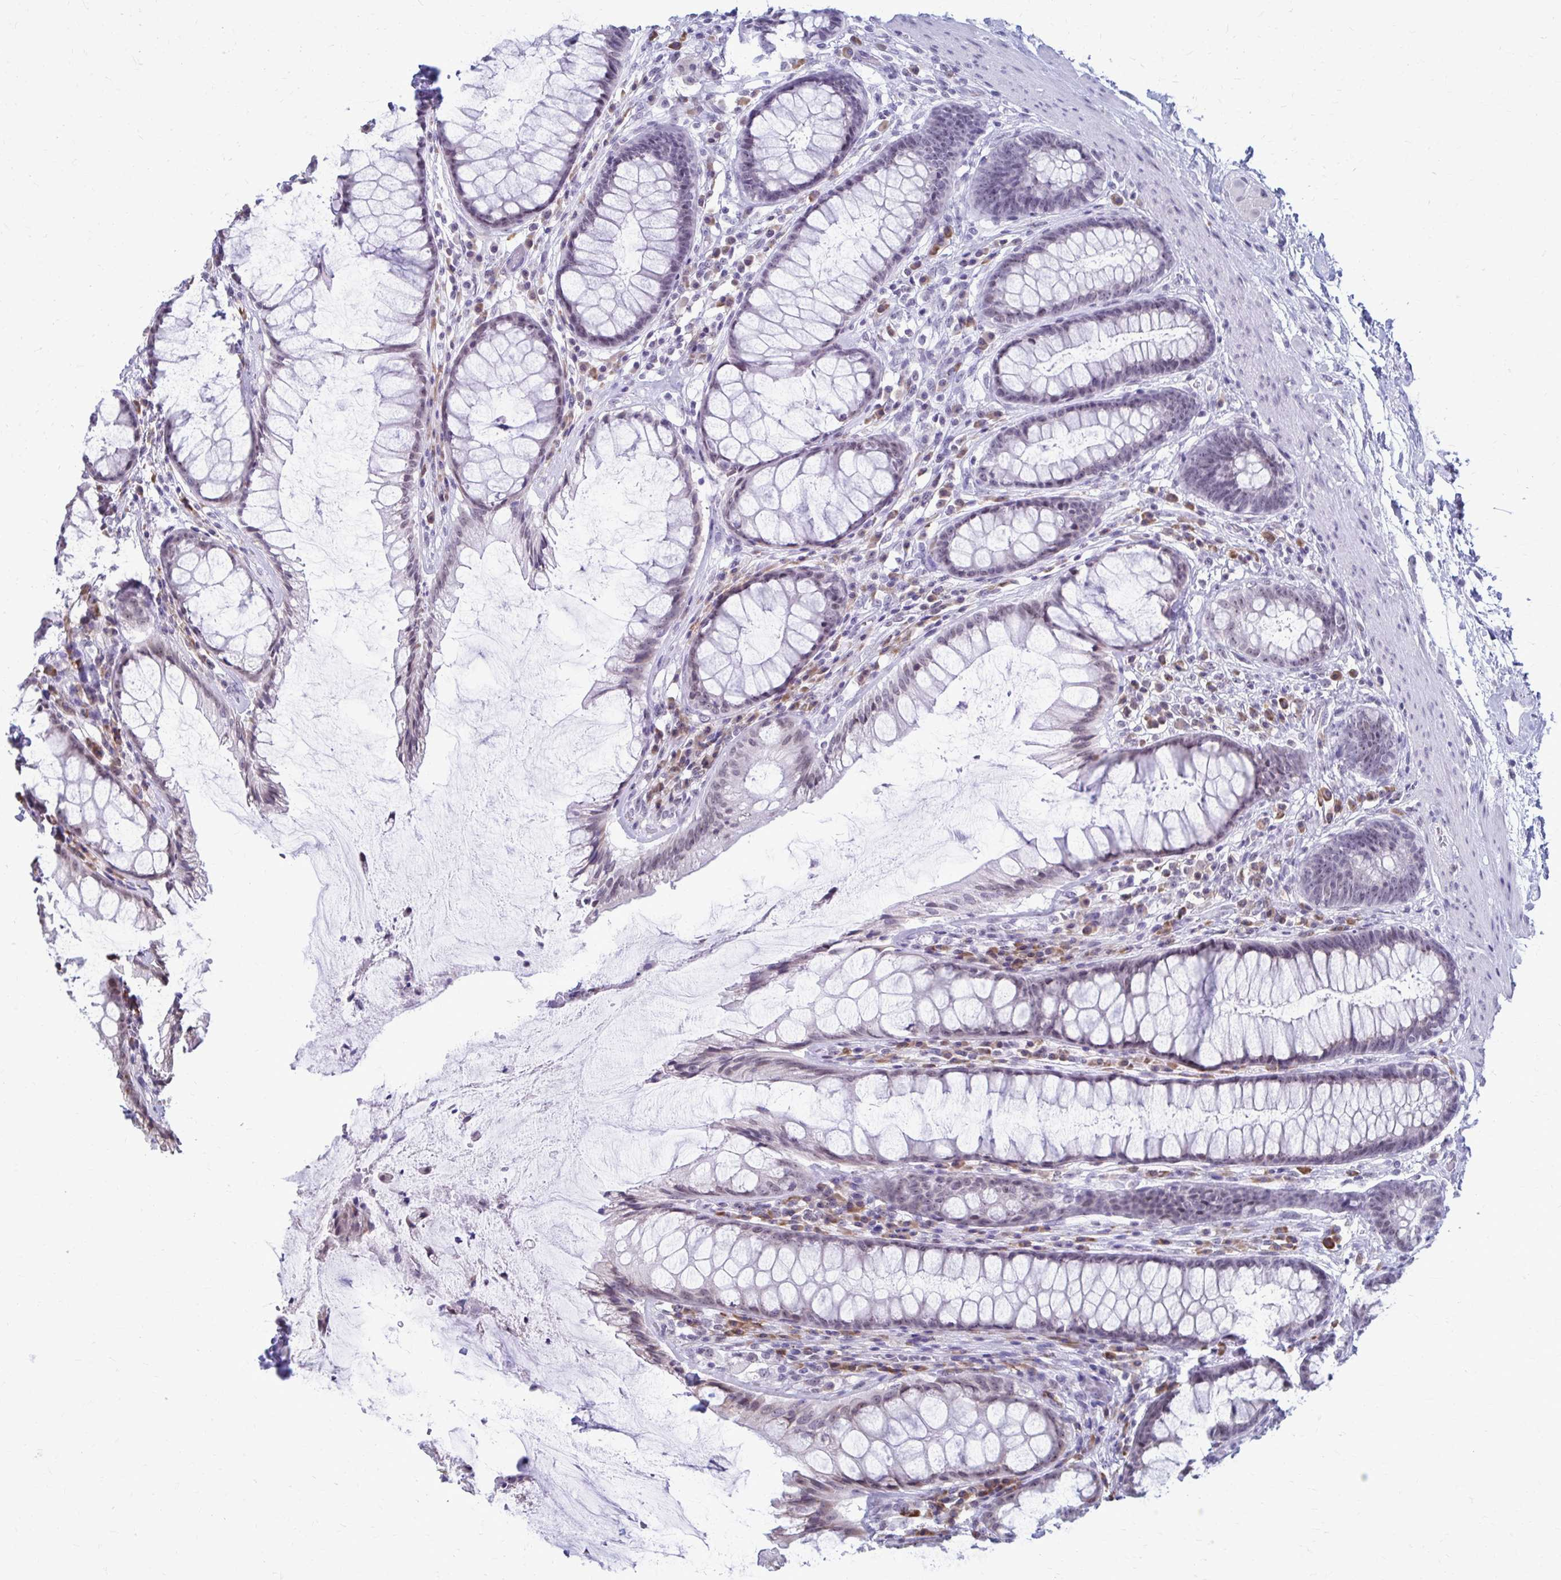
{"staining": {"intensity": "weak", "quantity": "<25%", "location": "nuclear"}, "tissue": "rectum", "cell_type": "Glandular cells", "image_type": "normal", "snomed": [{"axis": "morphology", "description": "Normal tissue, NOS"}, {"axis": "topography", "description": "Rectum"}], "caption": "DAB immunohistochemical staining of normal rectum reveals no significant staining in glandular cells.", "gene": "PROSER1", "patient": {"sex": "male", "age": 72}}